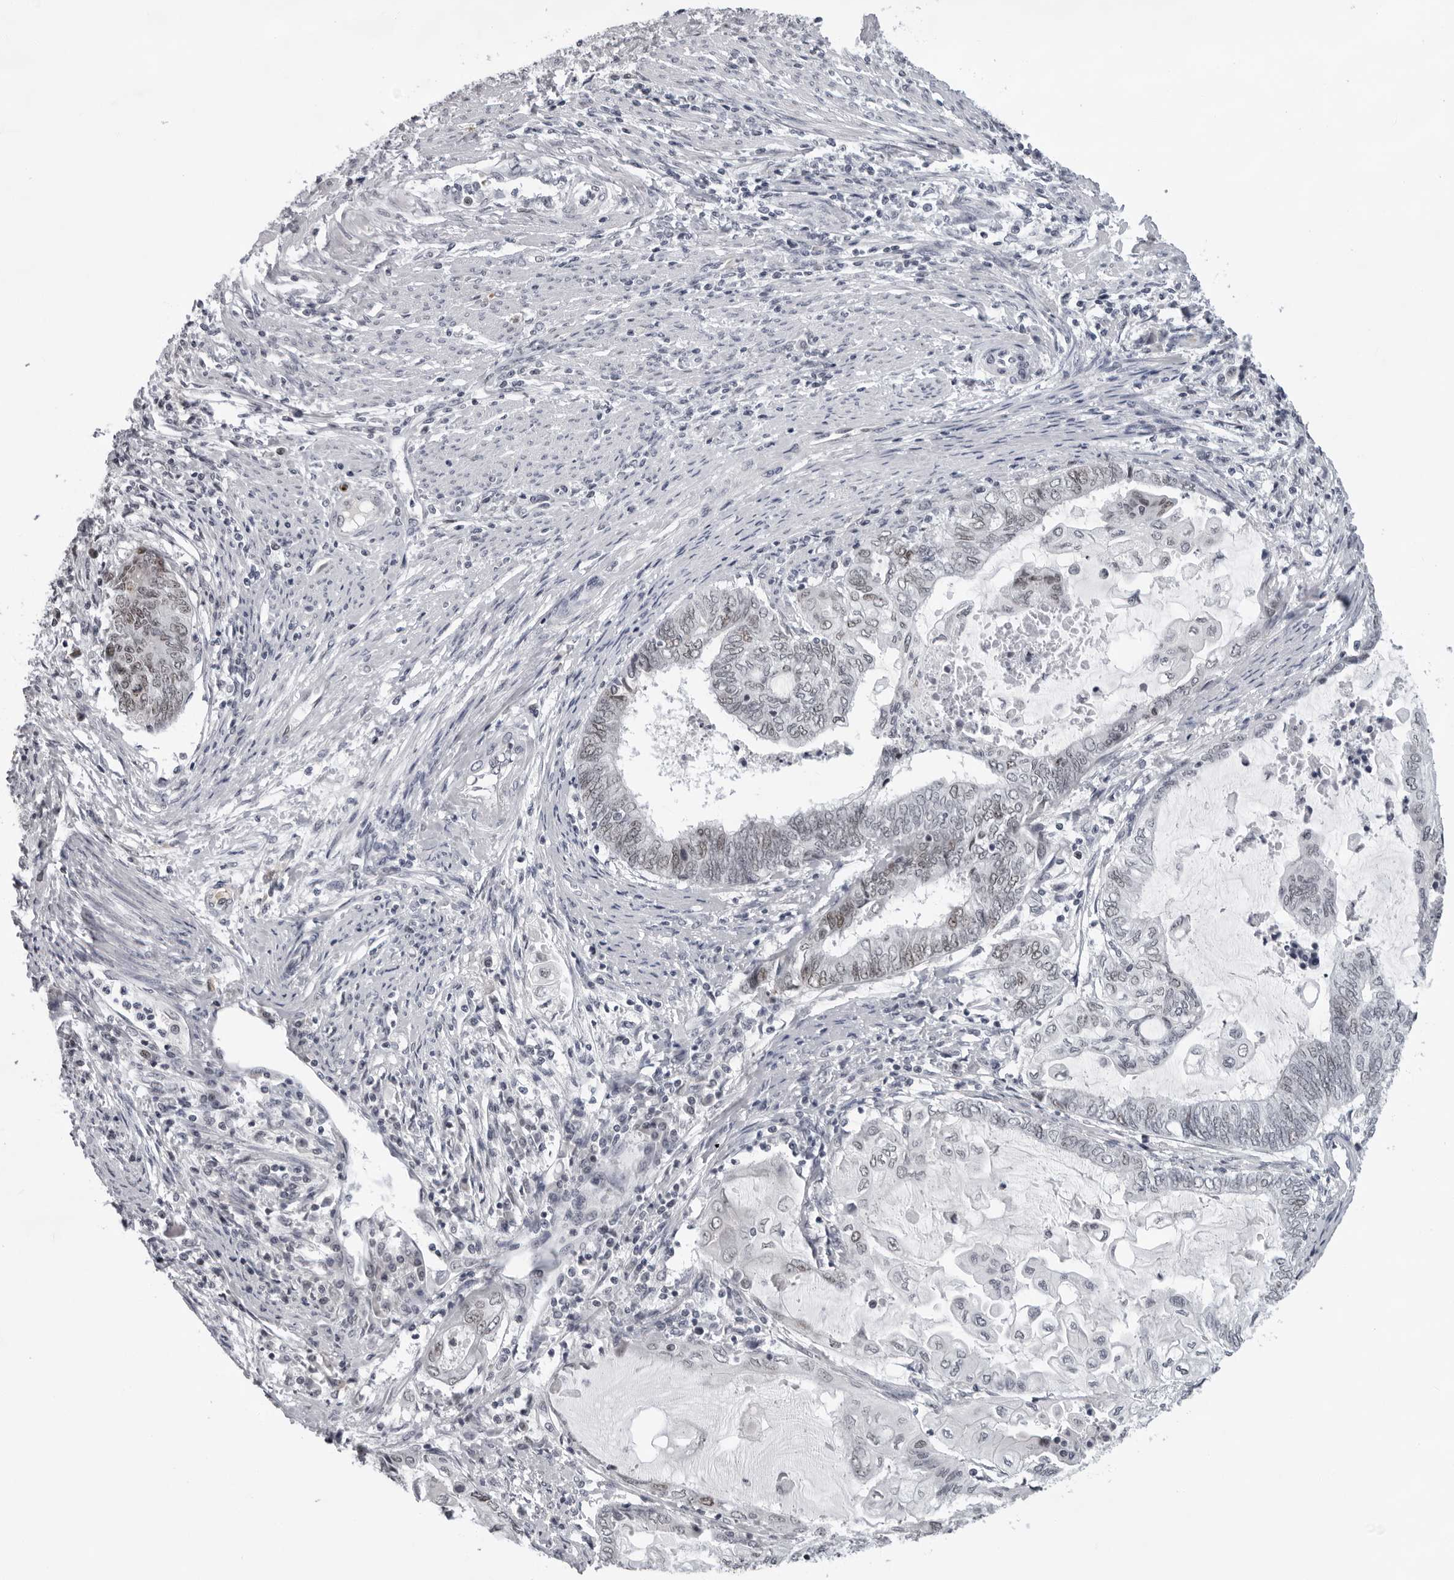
{"staining": {"intensity": "weak", "quantity": "<25%", "location": "nuclear"}, "tissue": "endometrial cancer", "cell_type": "Tumor cells", "image_type": "cancer", "snomed": [{"axis": "morphology", "description": "Adenocarcinoma, NOS"}, {"axis": "topography", "description": "Uterus"}, {"axis": "topography", "description": "Endometrium"}], "caption": "A photomicrograph of human endometrial adenocarcinoma is negative for staining in tumor cells.", "gene": "USP1", "patient": {"sex": "female", "age": 70}}